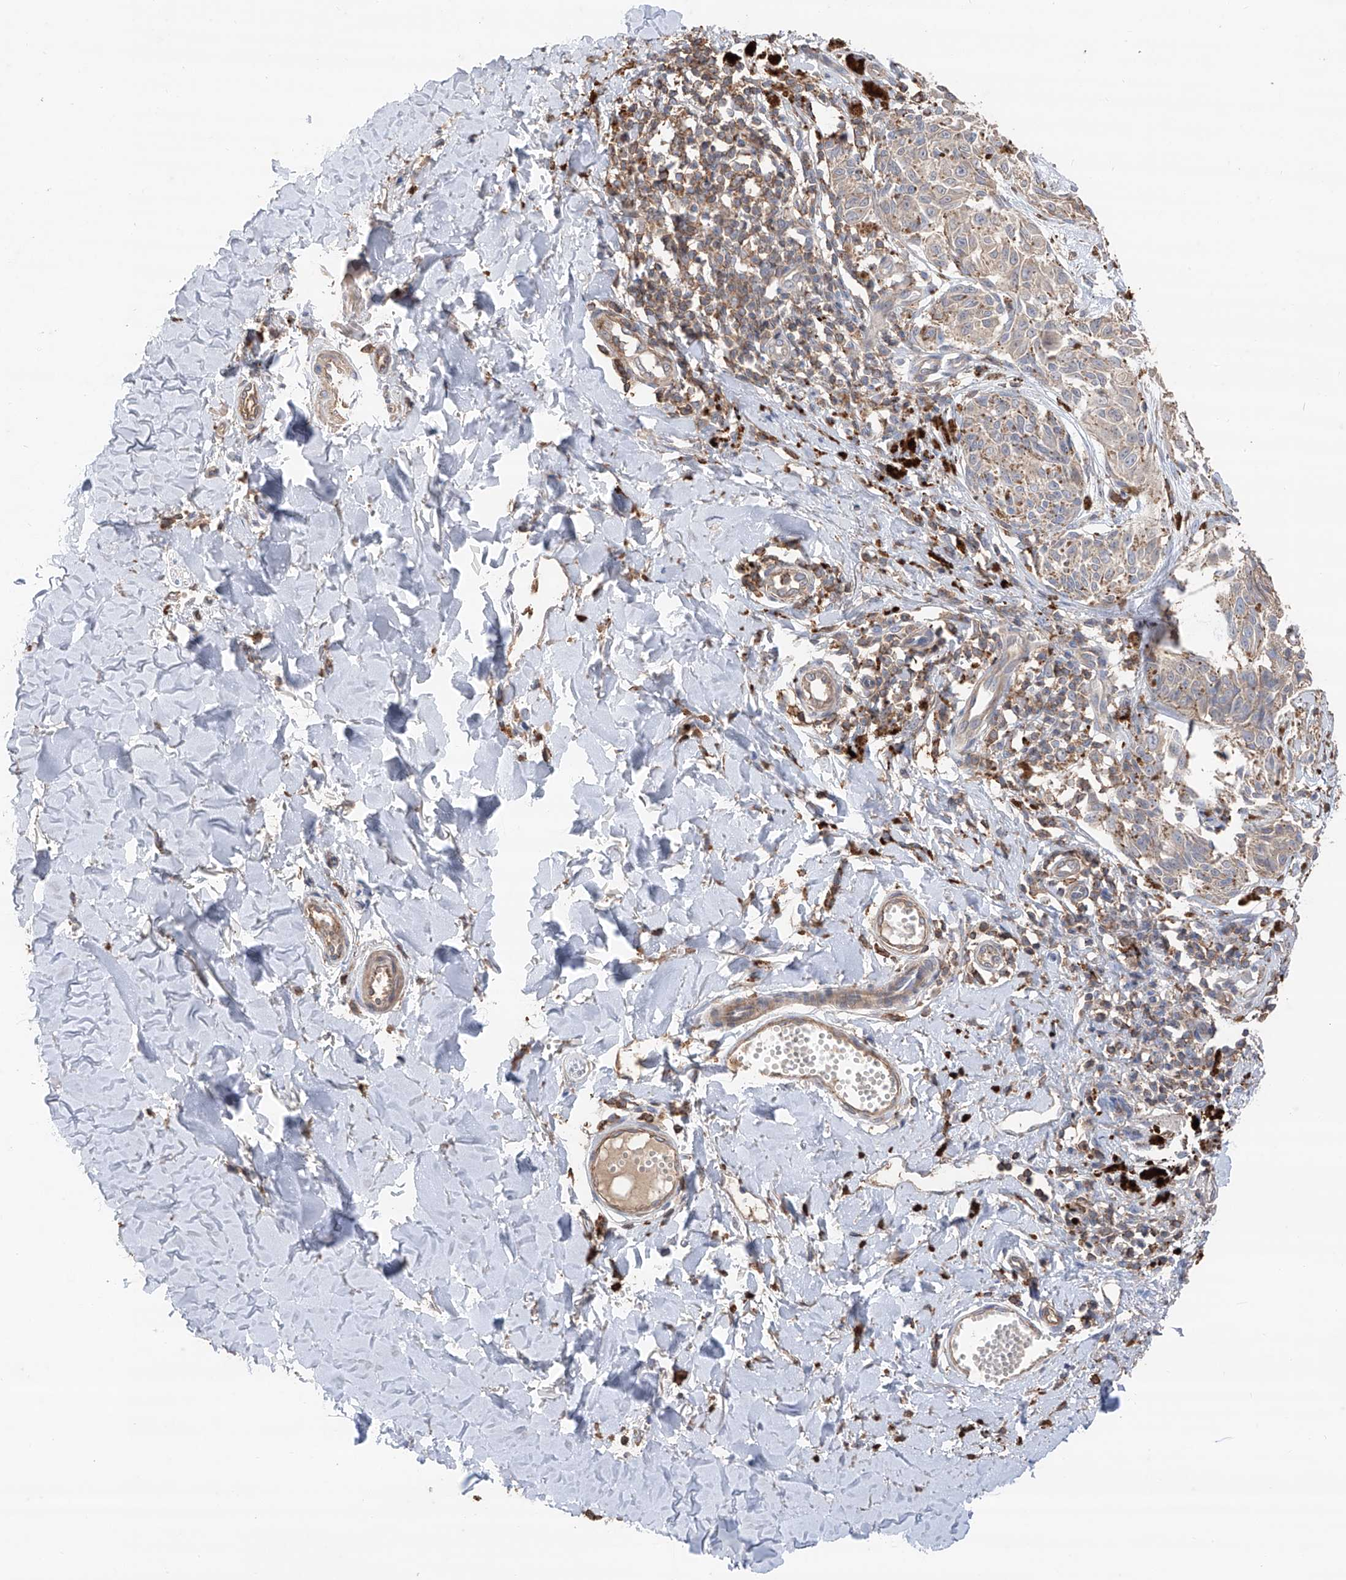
{"staining": {"intensity": "negative", "quantity": "none", "location": "none"}, "tissue": "melanoma", "cell_type": "Tumor cells", "image_type": "cancer", "snomed": [{"axis": "morphology", "description": "Malignant melanoma, NOS"}, {"axis": "topography", "description": "Skin"}], "caption": "IHC histopathology image of neoplastic tissue: malignant melanoma stained with DAB (3,3'-diaminobenzidine) reveals no significant protein expression in tumor cells.", "gene": "EDN1", "patient": {"sex": "male", "age": 53}}